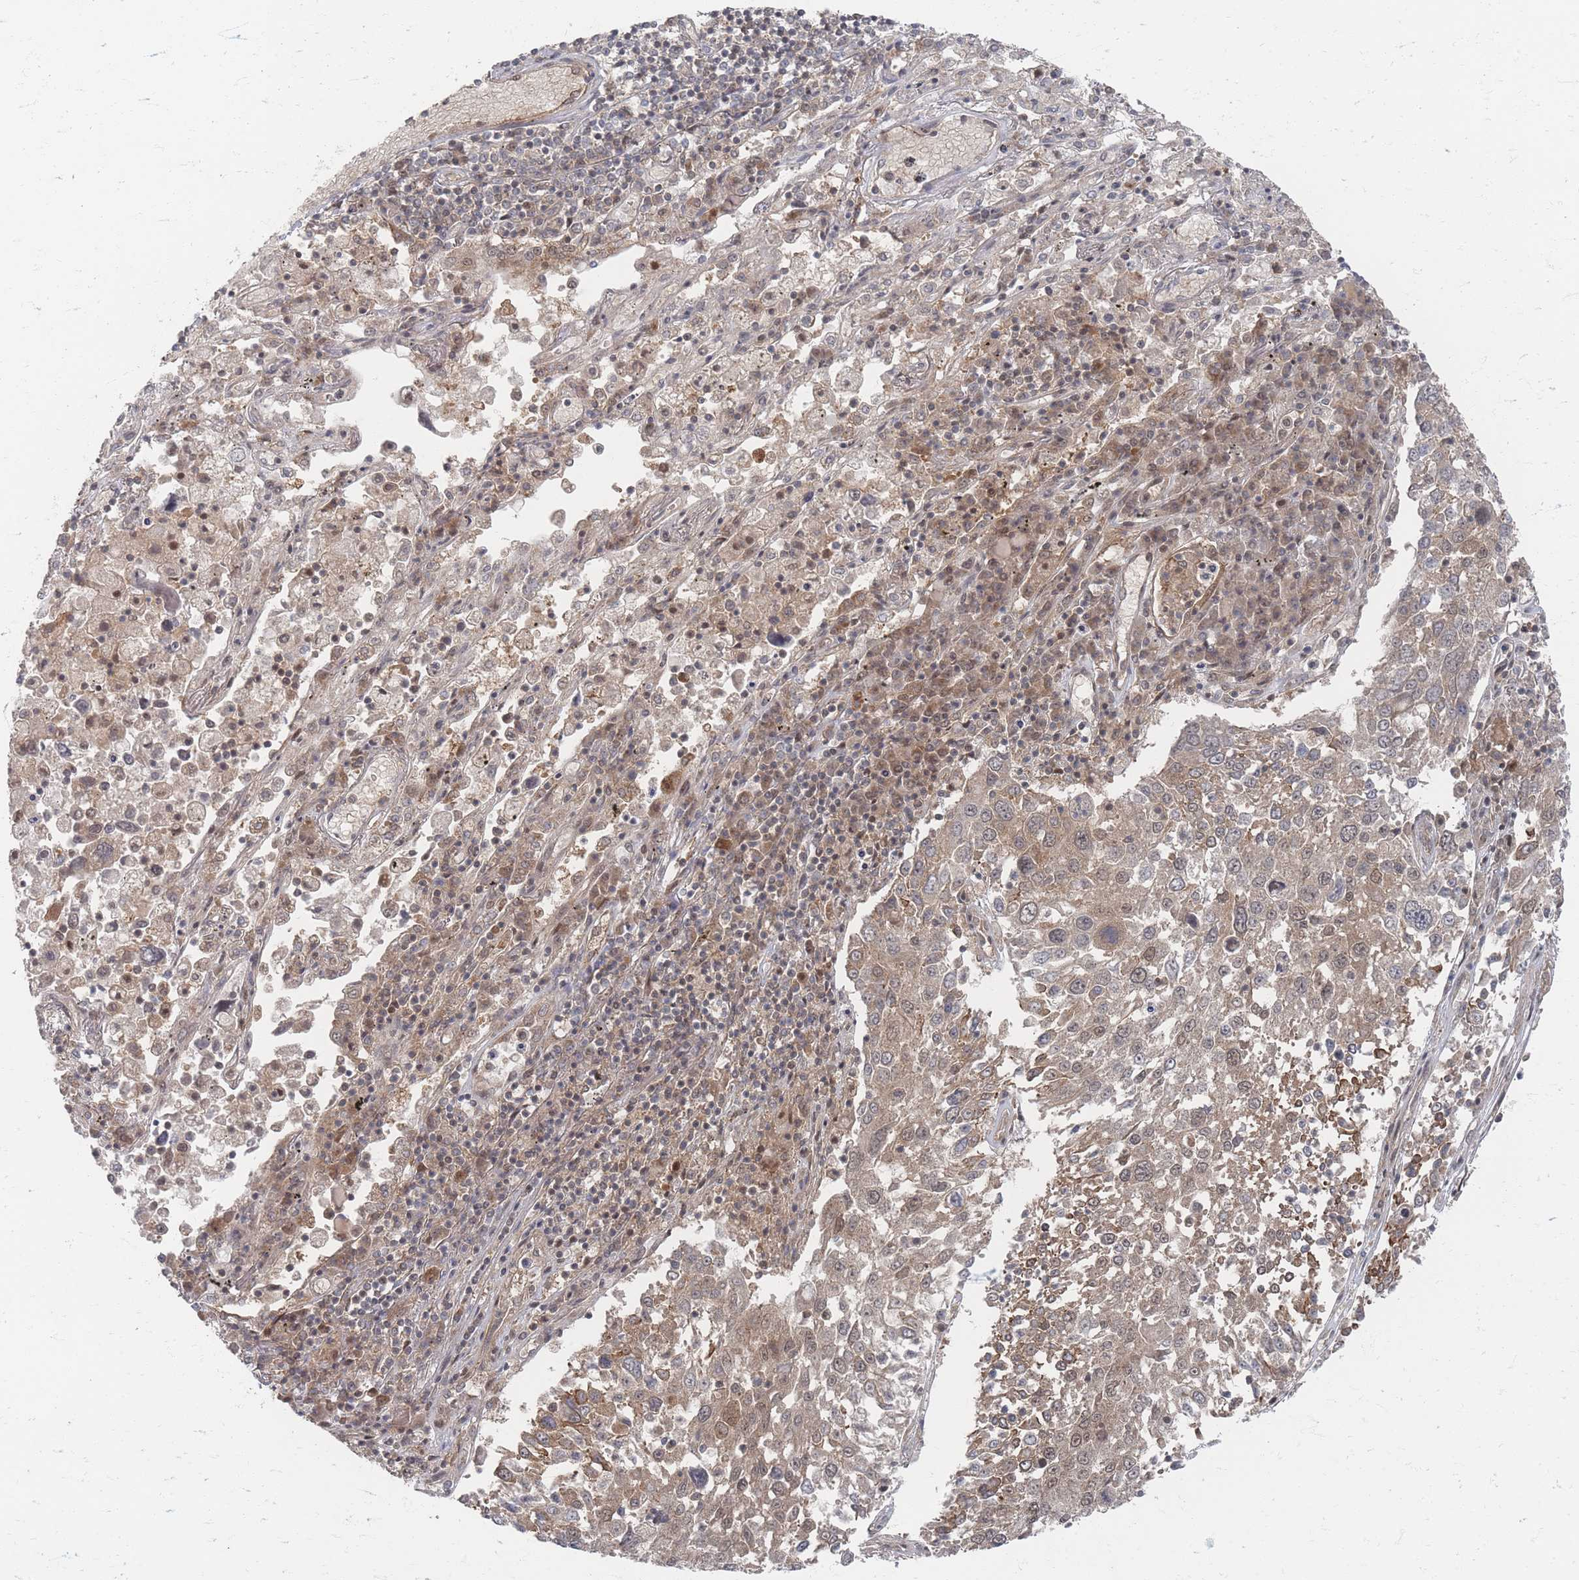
{"staining": {"intensity": "weak", "quantity": "25%-75%", "location": "cytoplasmic/membranous,nuclear"}, "tissue": "lung cancer", "cell_type": "Tumor cells", "image_type": "cancer", "snomed": [{"axis": "morphology", "description": "Squamous cell carcinoma, NOS"}, {"axis": "topography", "description": "Lung"}], "caption": "About 25%-75% of tumor cells in lung cancer display weak cytoplasmic/membranous and nuclear protein expression as visualized by brown immunohistochemical staining.", "gene": "PSMD9", "patient": {"sex": "male", "age": 65}}